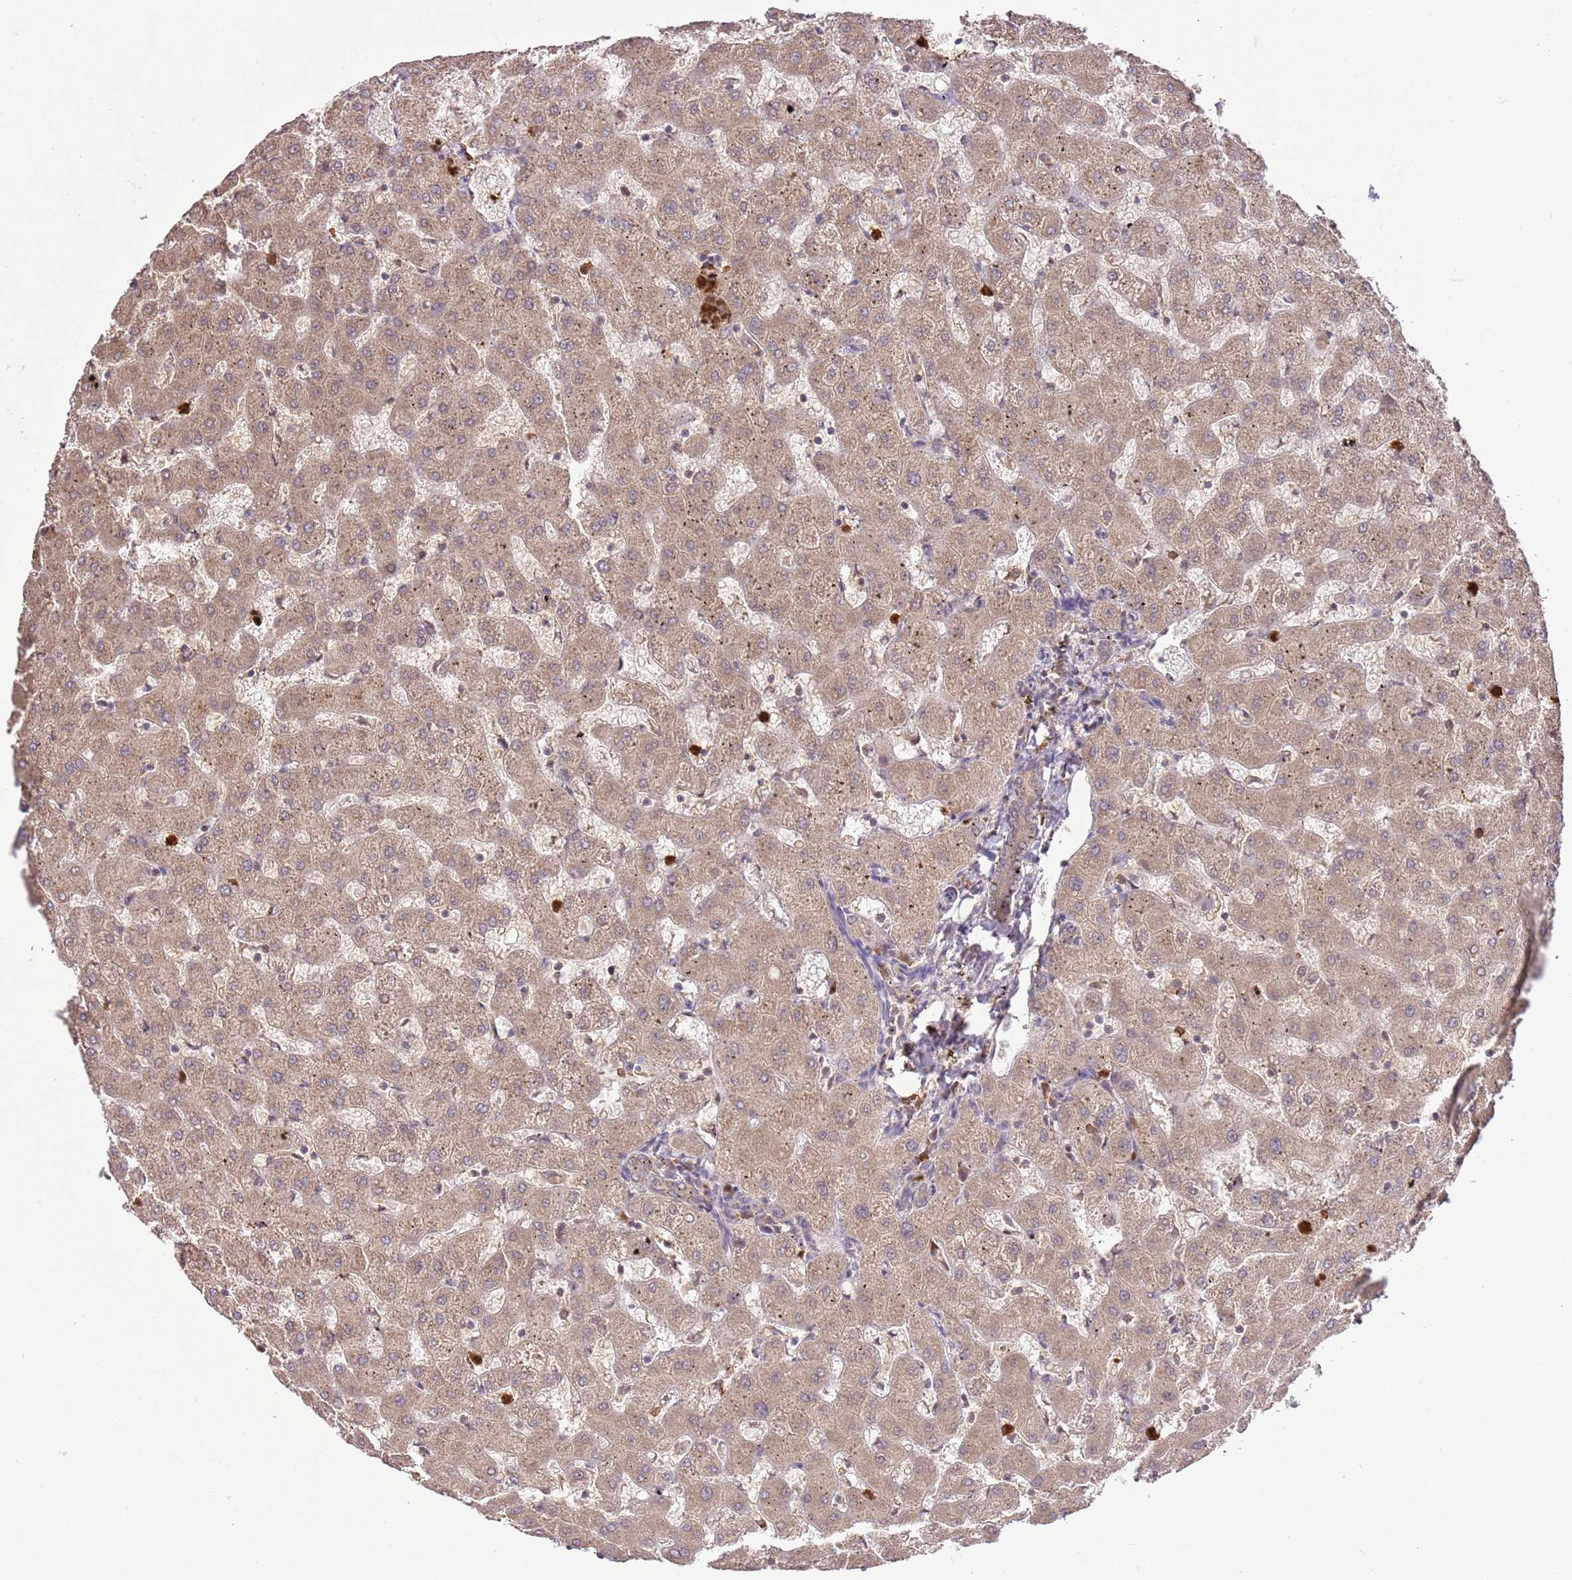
{"staining": {"intensity": "weak", "quantity": ">75%", "location": "cytoplasmic/membranous"}, "tissue": "liver", "cell_type": "Cholangiocytes", "image_type": "normal", "snomed": [{"axis": "morphology", "description": "Normal tissue, NOS"}, {"axis": "topography", "description": "Liver"}], "caption": "This photomicrograph displays immunohistochemistry staining of normal liver, with low weak cytoplasmic/membranous expression in about >75% of cholangiocytes.", "gene": "AMIGO1", "patient": {"sex": "female", "age": 63}}